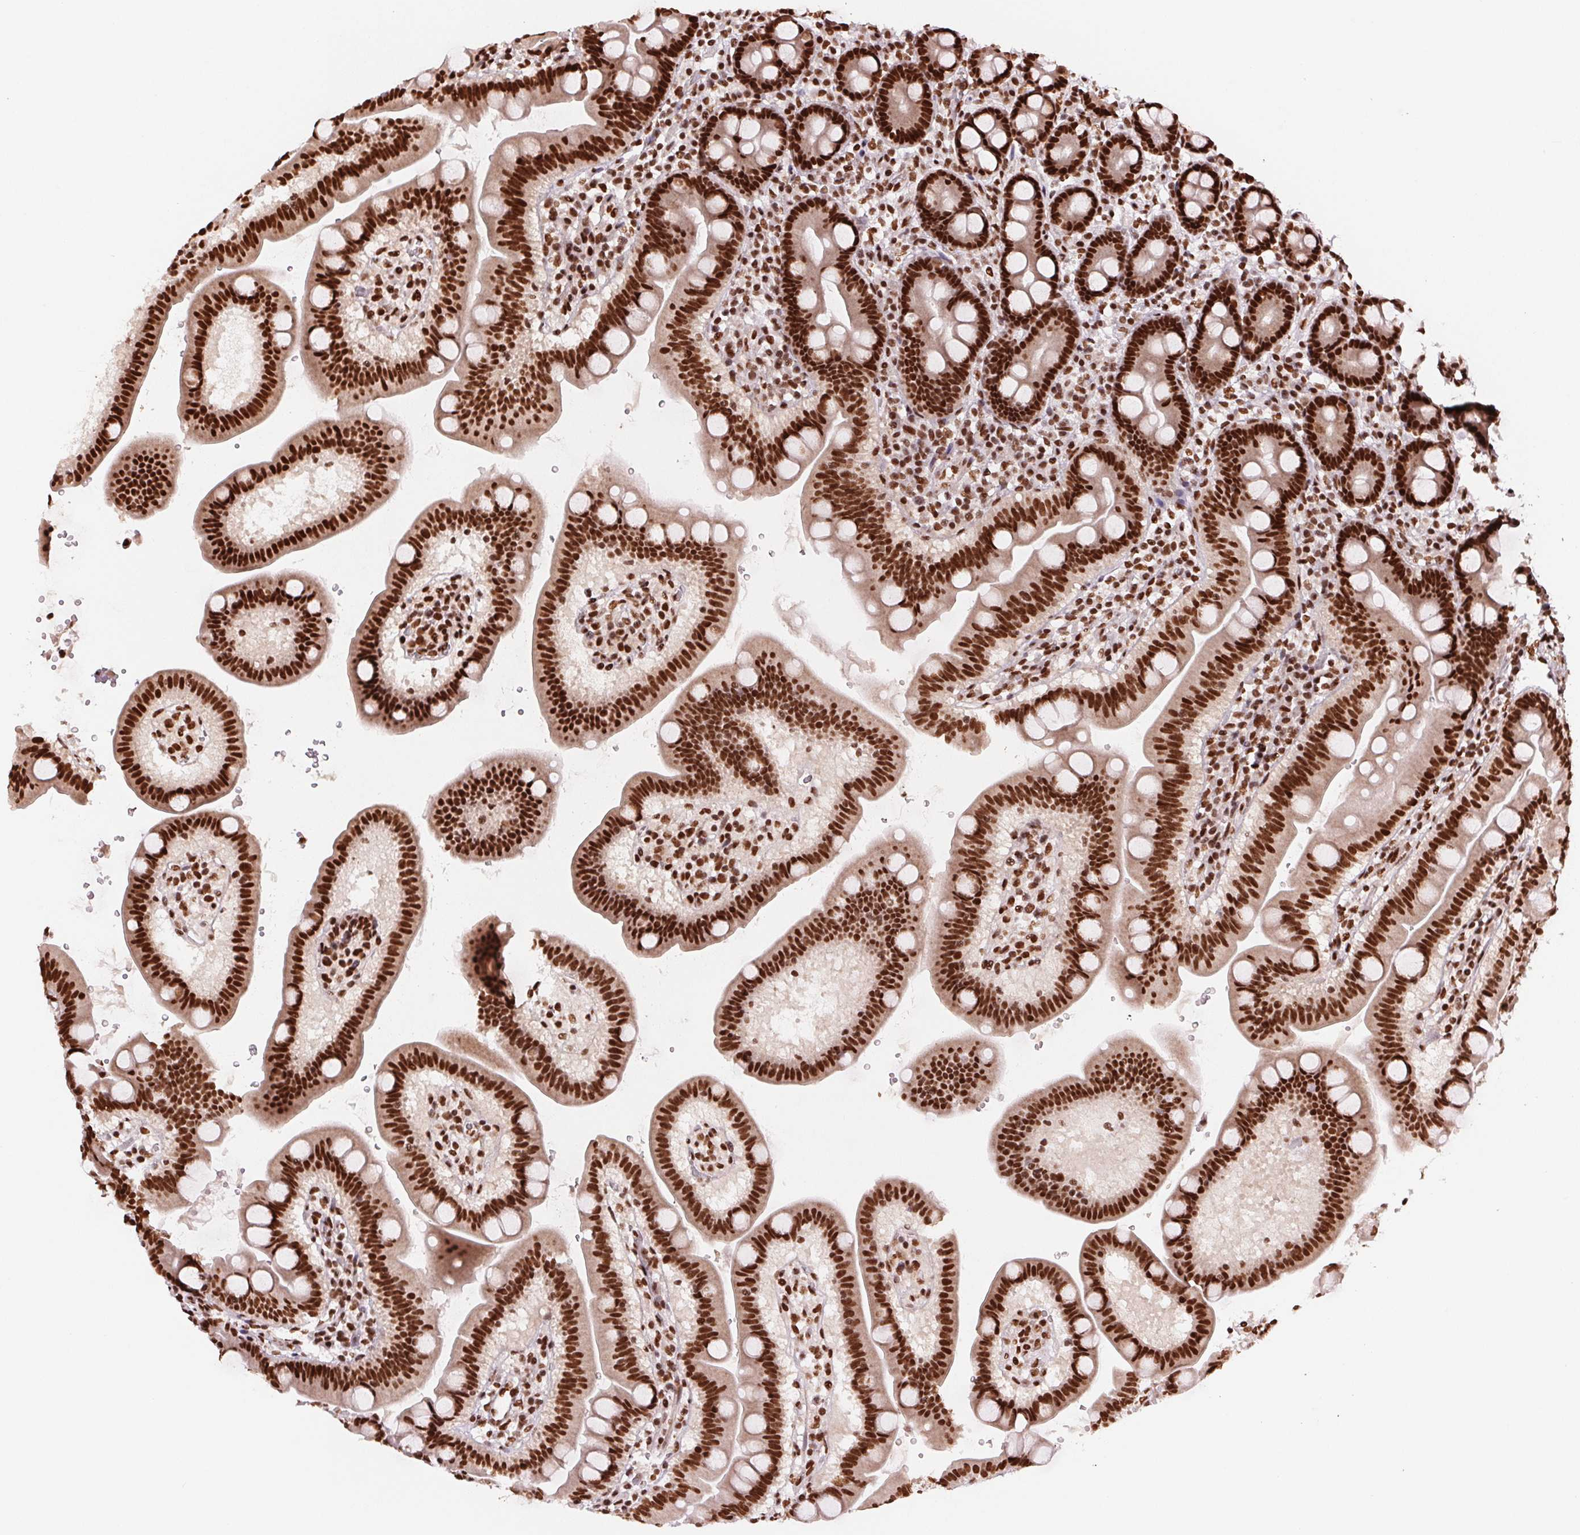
{"staining": {"intensity": "strong", "quantity": ">75%", "location": "nuclear"}, "tissue": "duodenum", "cell_type": "Glandular cells", "image_type": "normal", "snomed": [{"axis": "morphology", "description": "Normal tissue, NOS"}, {"axis": "topography", "description": "Duodenum"}], "caption": "Immunohistochemical staining of normal duodenum exhibits high levels of strong nuclear staining in about >75% of glandular cells. (DAB IHC with brightfield microscopy, high magnification).", "gene": "TTLL9", "patient": {"sex": "male", "age": 59}}